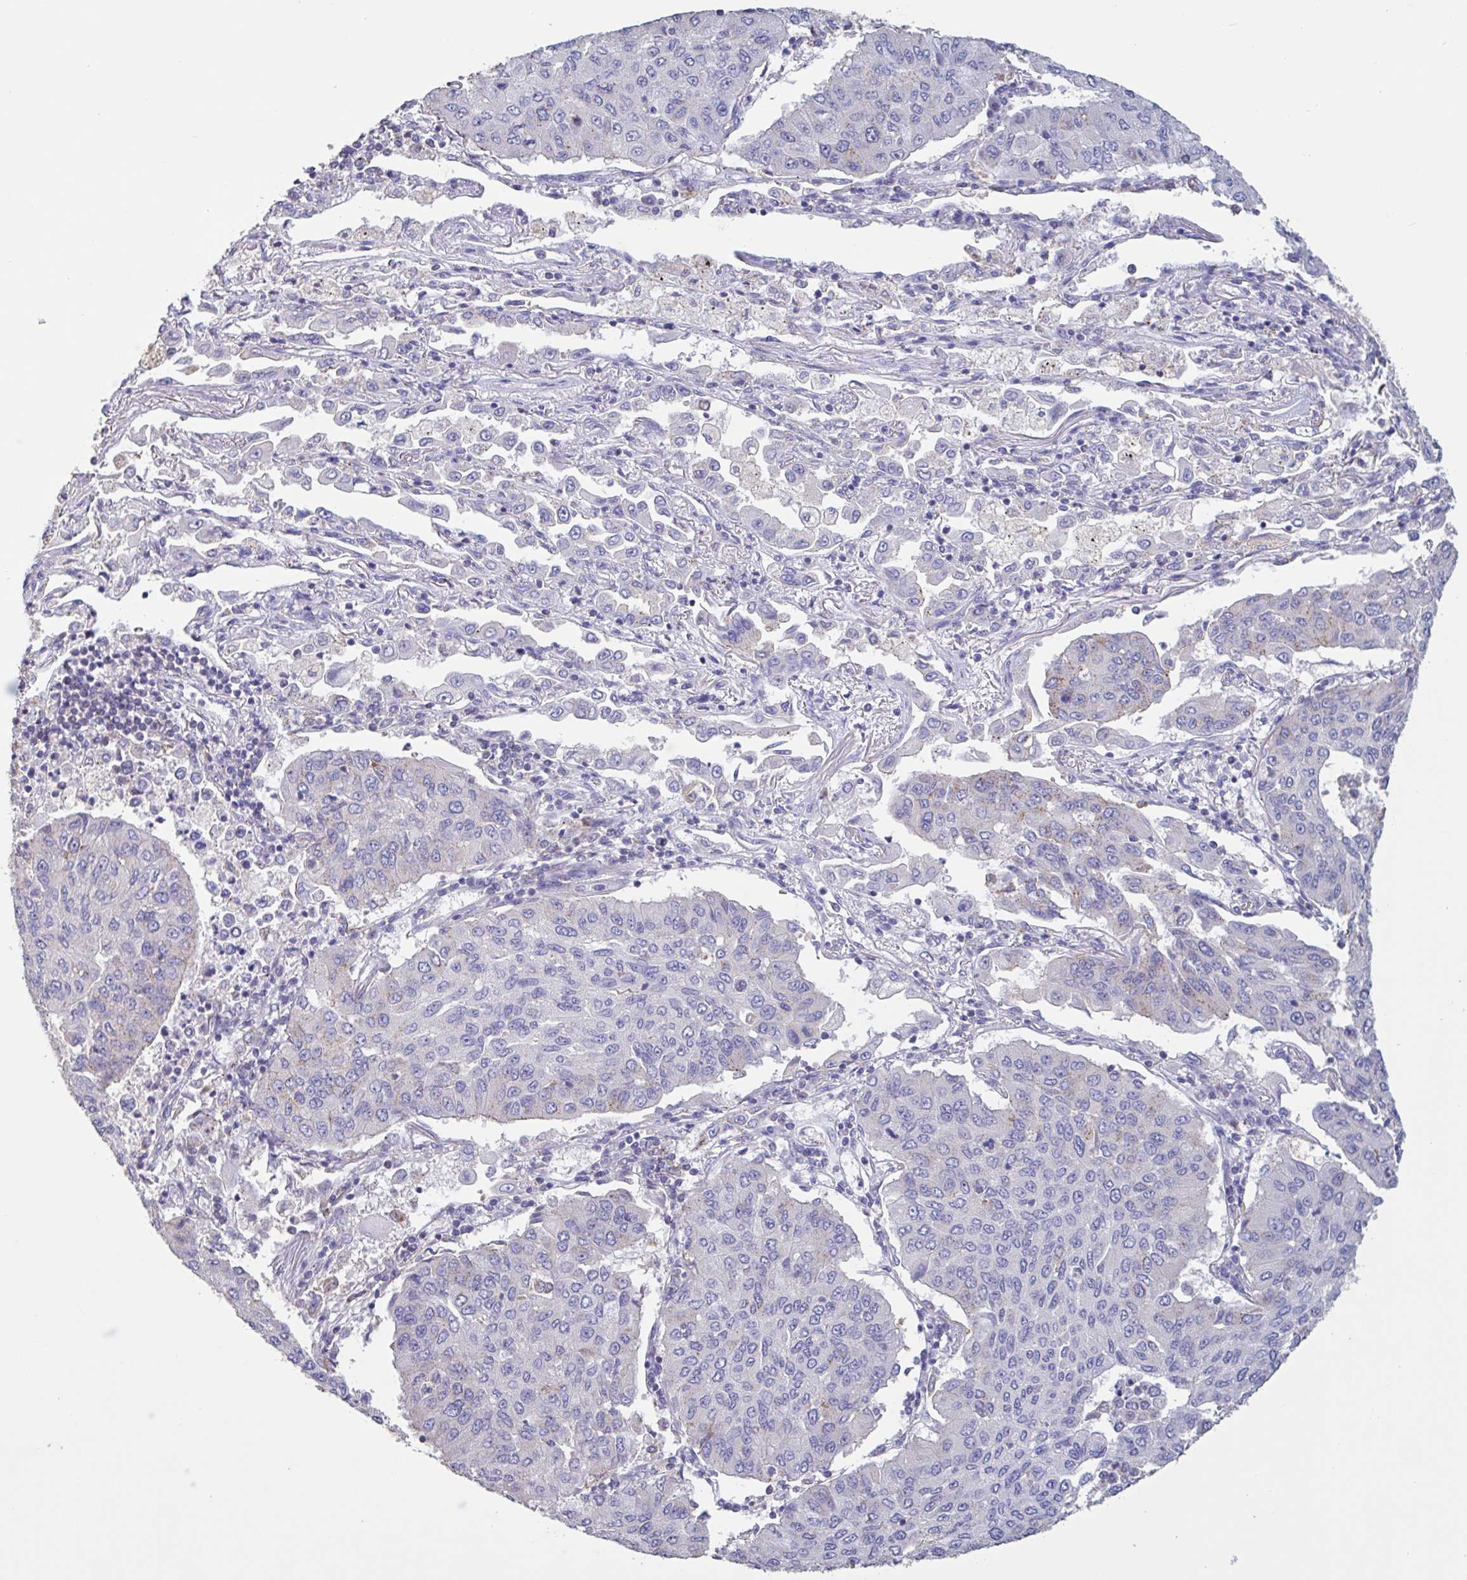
{"staining": {"intensity": "negative", "quantity": "none", "location": "none"}, "tissue": "lung cancer", "cell_type": "Tumor cells", "image_type": "cancer", "snomed": [{"axis": "morphology", "description": "Squamous cell carcinoma, NOS"}, {"axis": "topography", "description": "Lung"}], "caption": "Immunohistochemical staining of human squamous cell carcinoma (lung) reveals no significant staining in tumor cells.", "gene": "CHMP5", "patient": {"sex": "male", "age": 74}}